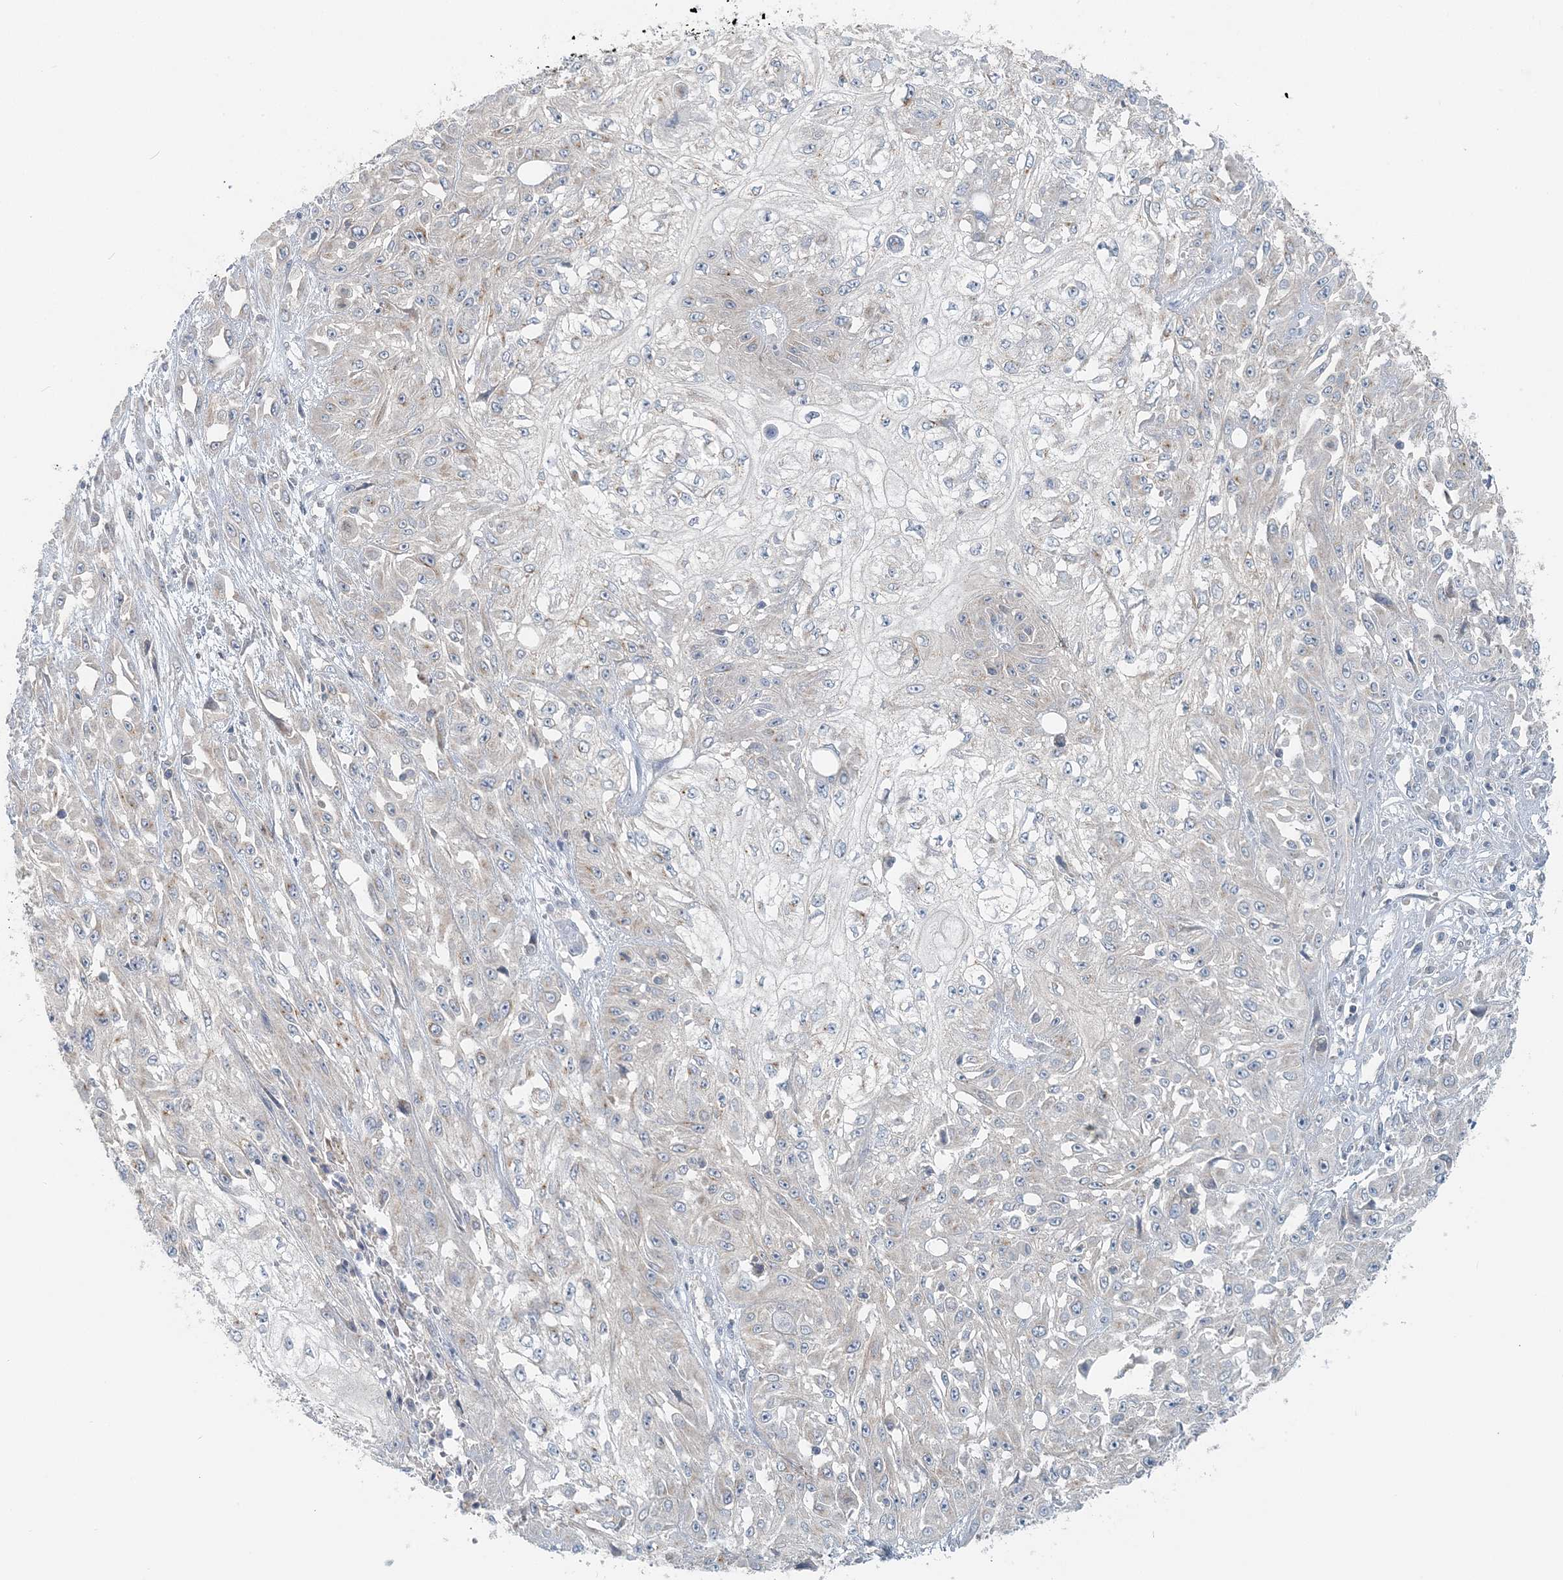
{"staining": {"intensity": "negative", "quantity": "none", "location": "none"}, "tissue": "skin cancer", "cell_type": "Tumor cells", "image_type": "cancer", "snomed": [{"axis": "morphology", "description": "Squamous cell carcinoma, NOS"}, {"axis": "morphology", "description": "Squamous cell carcinoma, metastatic, NOS"}, {"axis": "topography", "description": "Skin"}, {"axis": "topography", "description": "Lymph node"}], "caption": "Immunohistochemistry of skin cancer (squamous cell carcinoma) reveals no staining in tumor cells.", "gene": "NAA11", "patient": {"sex": "male", "age": 75}}